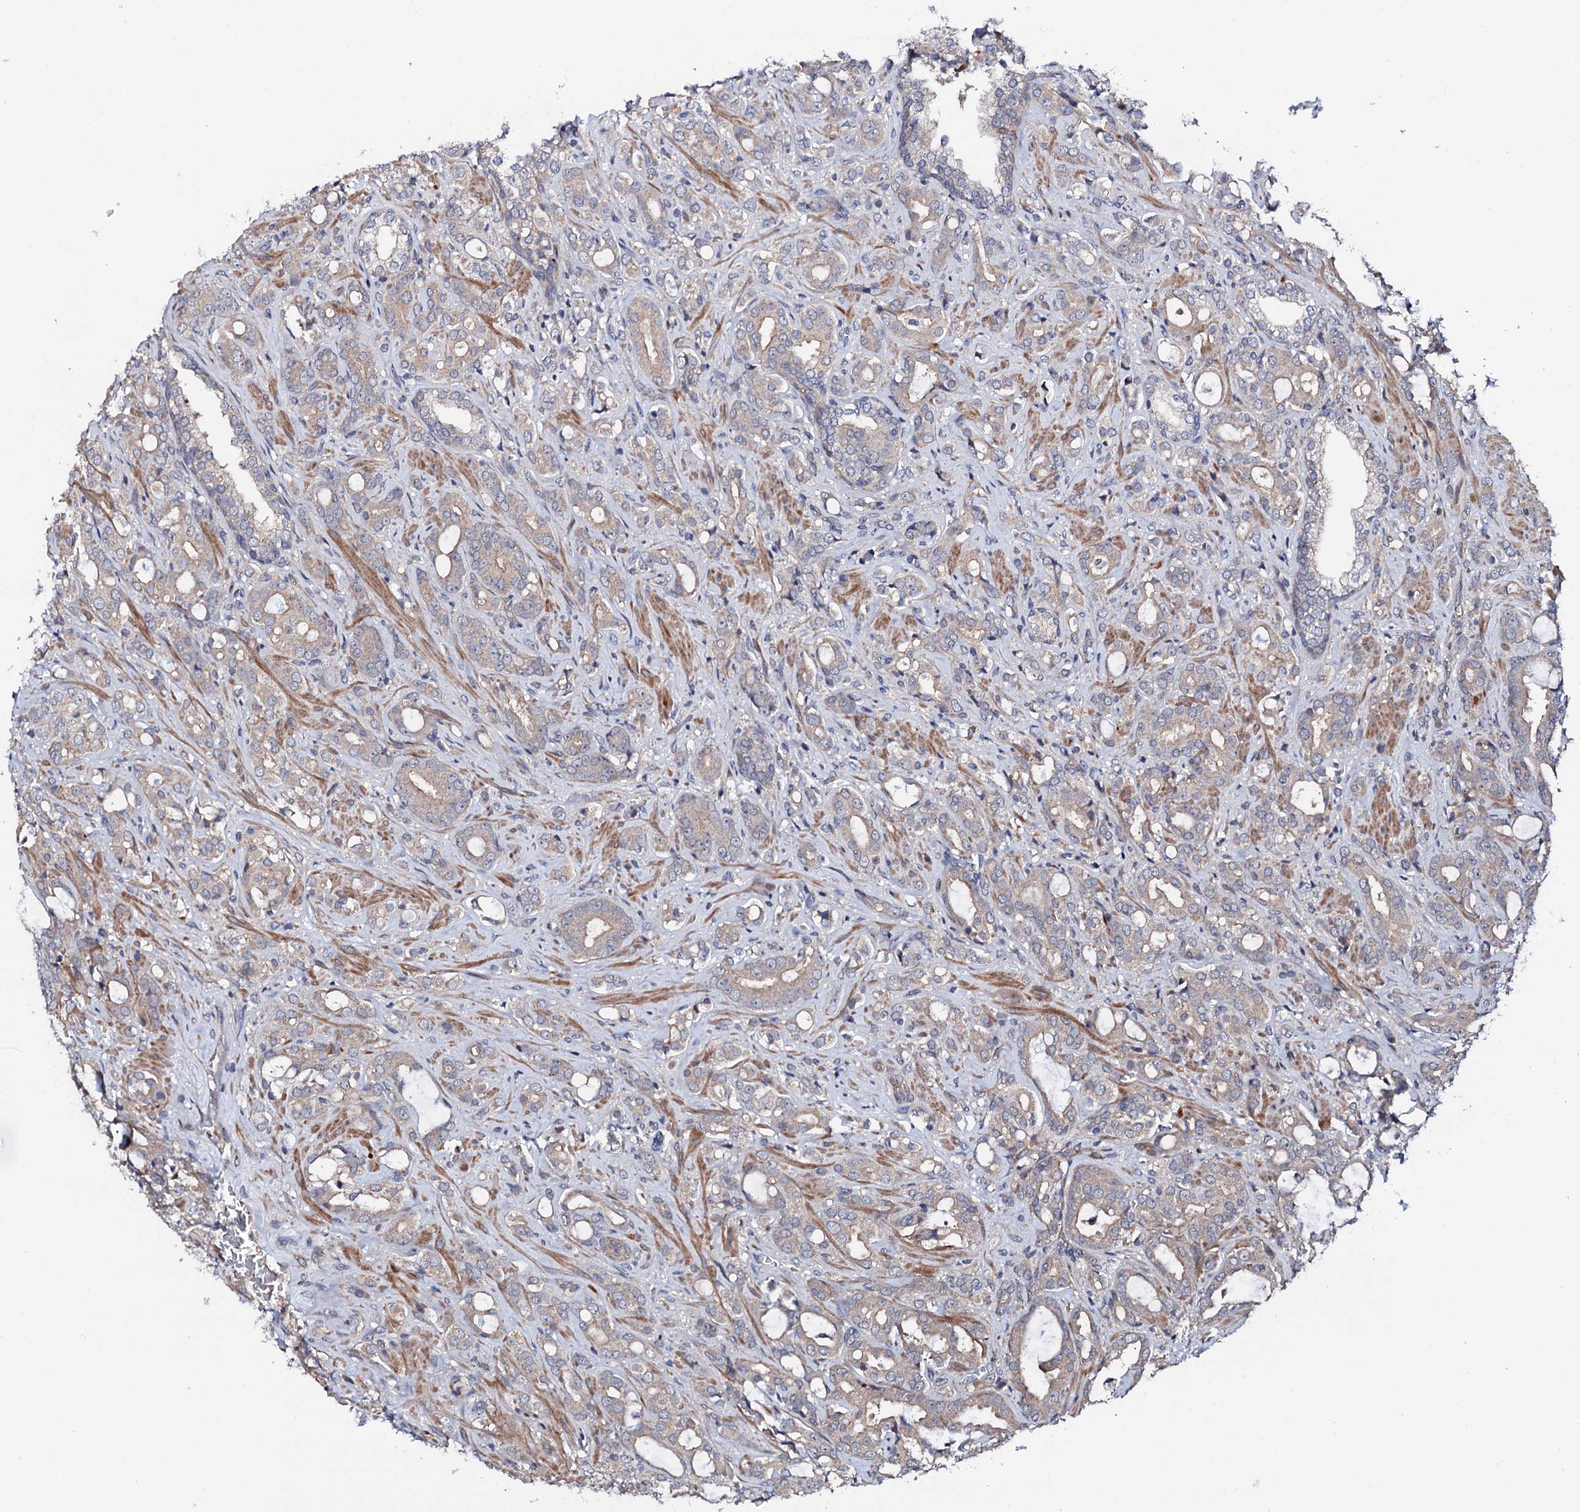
{"staining": {"intensity": "weak", "quantity": "<25%", "location": "cytoplasmic/membranous"}, "tissue": "prostate cancer", "cell_type": "Tumor cells", "image_type": "cancer", "snomed": [{"axis": "morphology", "description": "Adenocarcinoma, High grade"}, {"axis": "topography", "description": "Prostate"}], "caption": "Immunohistochemistry of human adenocarcinoma (high-grade) (prostate) reveals no expression in tumor cells.", "gene": "CIAO2A", "patient": {"sex": "male", "age": 72}}